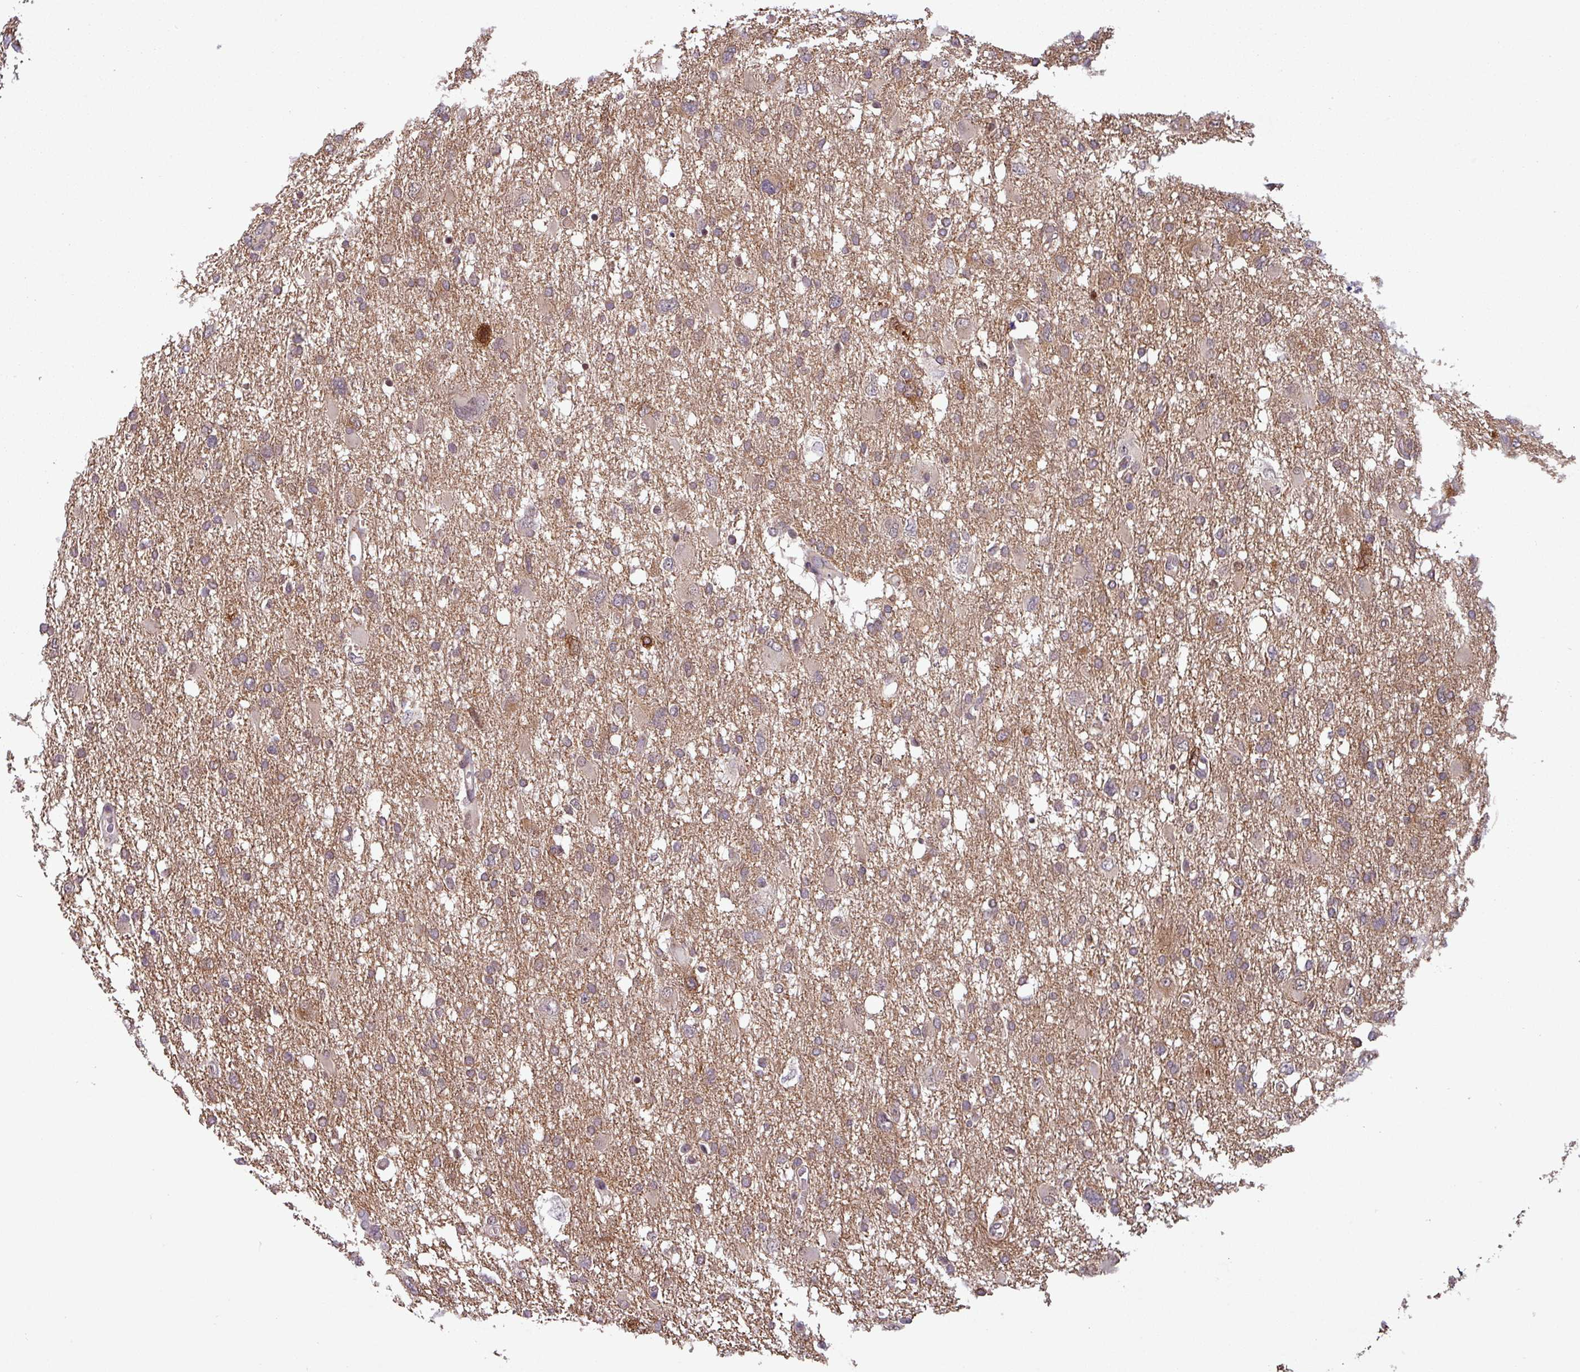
{"staining": {"intensity": "negative", "quantity": "none", "location": "none"}, "tissue": "glioma", "cell_type": "Tumor cells", "image_type": "cancer", "snomed": [{"axis": "morphology", "description": "Glioma, malignant, High grade"}, {"axis": "topography", "description": "Brain"}], "caption": "Histopathology image shows no significant protein expression in tumor cells of malignant glioma (high-grade).", "gene": "NPFFR1", "patient": {"sex": "male", "age": 61}}